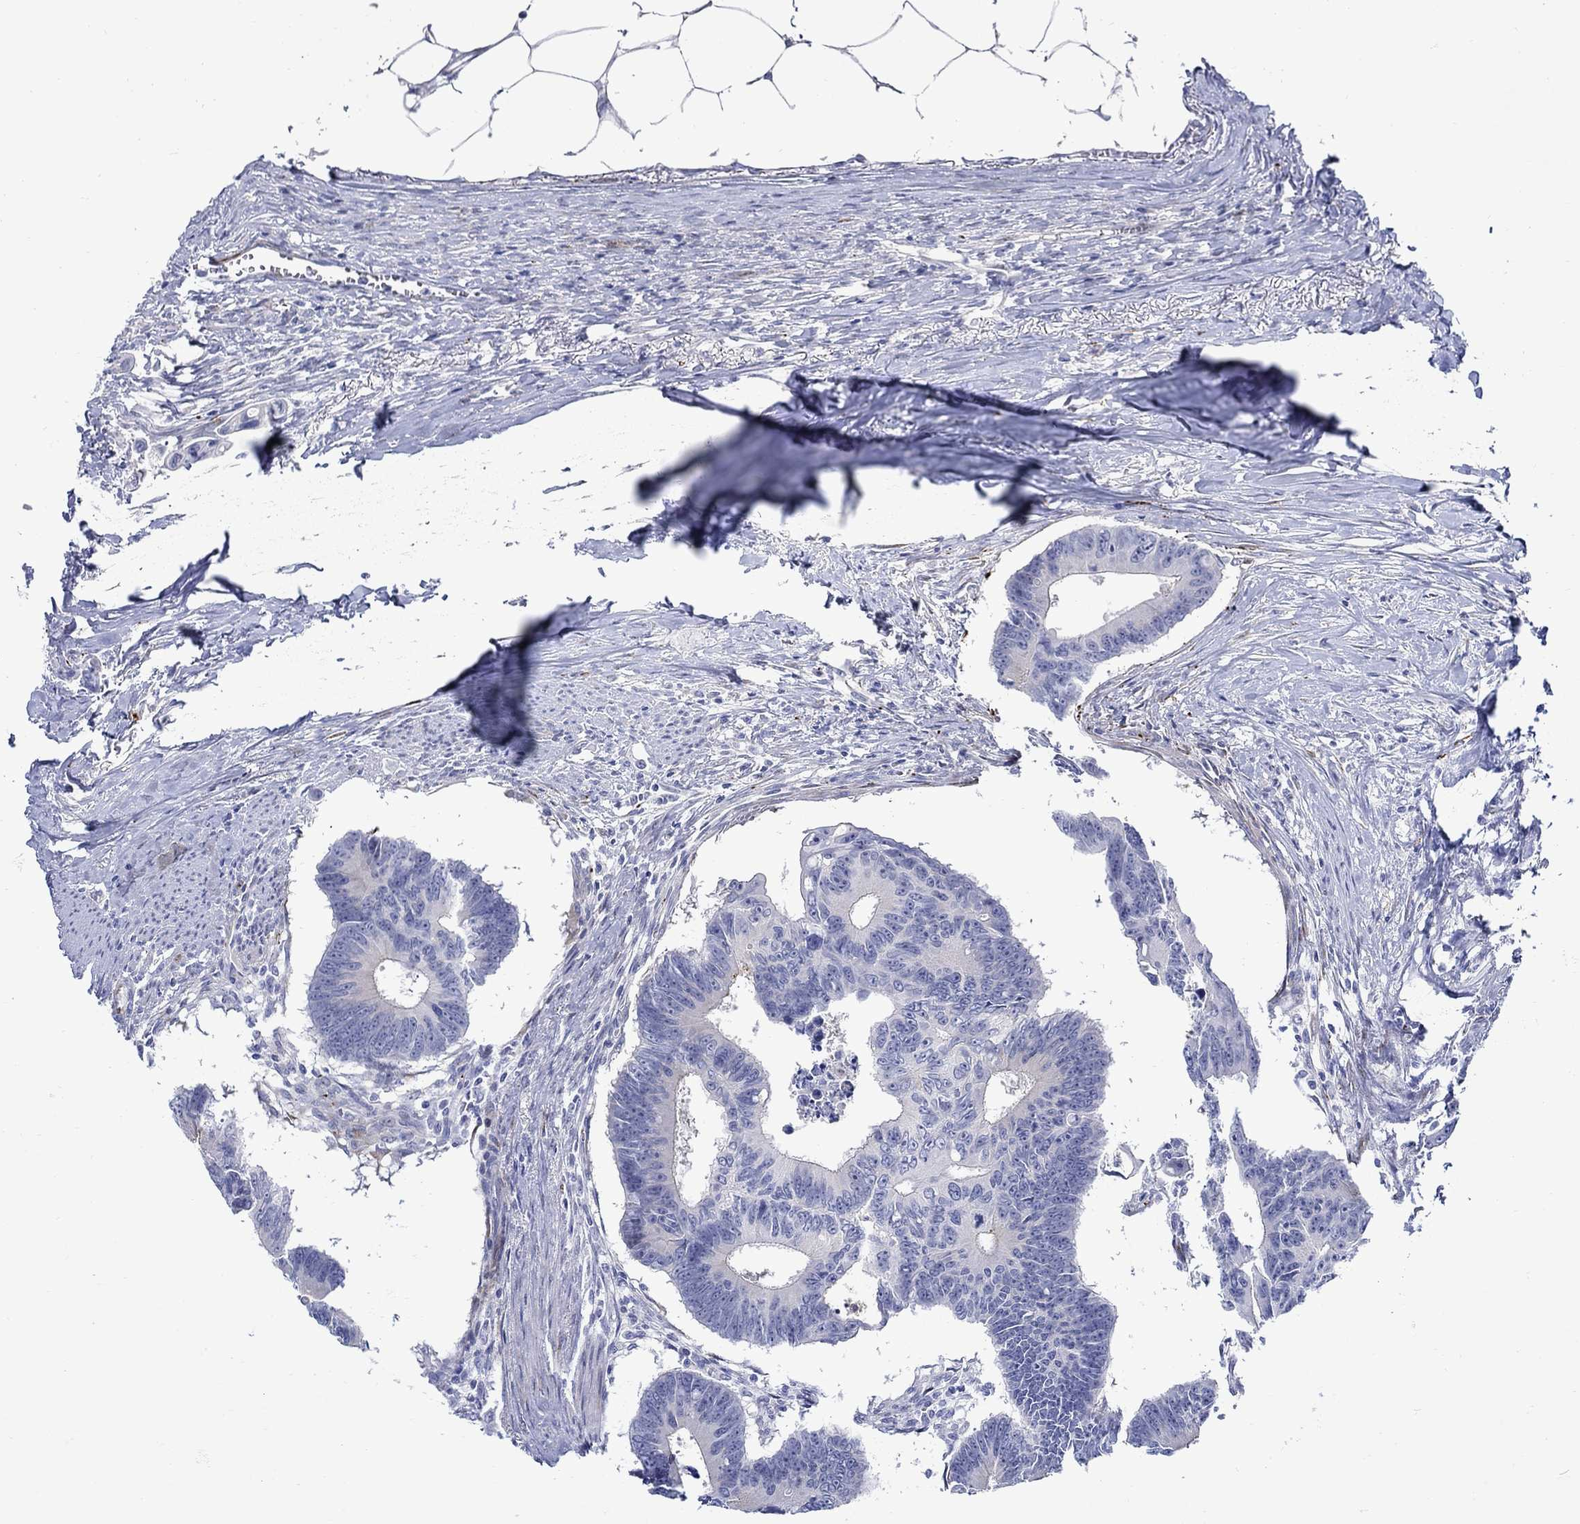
{"staining": {"intensity": "negative", "quantity": "none", "location": "none"}, "tissue": "colorectal cancer", "cell_type": "Tumor cells", "image_type": "cancer", "snomed": [{"axis": "morphology", "description": "Adenocarcinoma, NOS"}, {"axis": "topography", "description": "Colon"}], "caption": "Protein analysis of colorectal adenocarcinoma displays no significant expression in tumor cells.", "gene": "KSR2", "patient": {"sex": "male", "age": 70}}